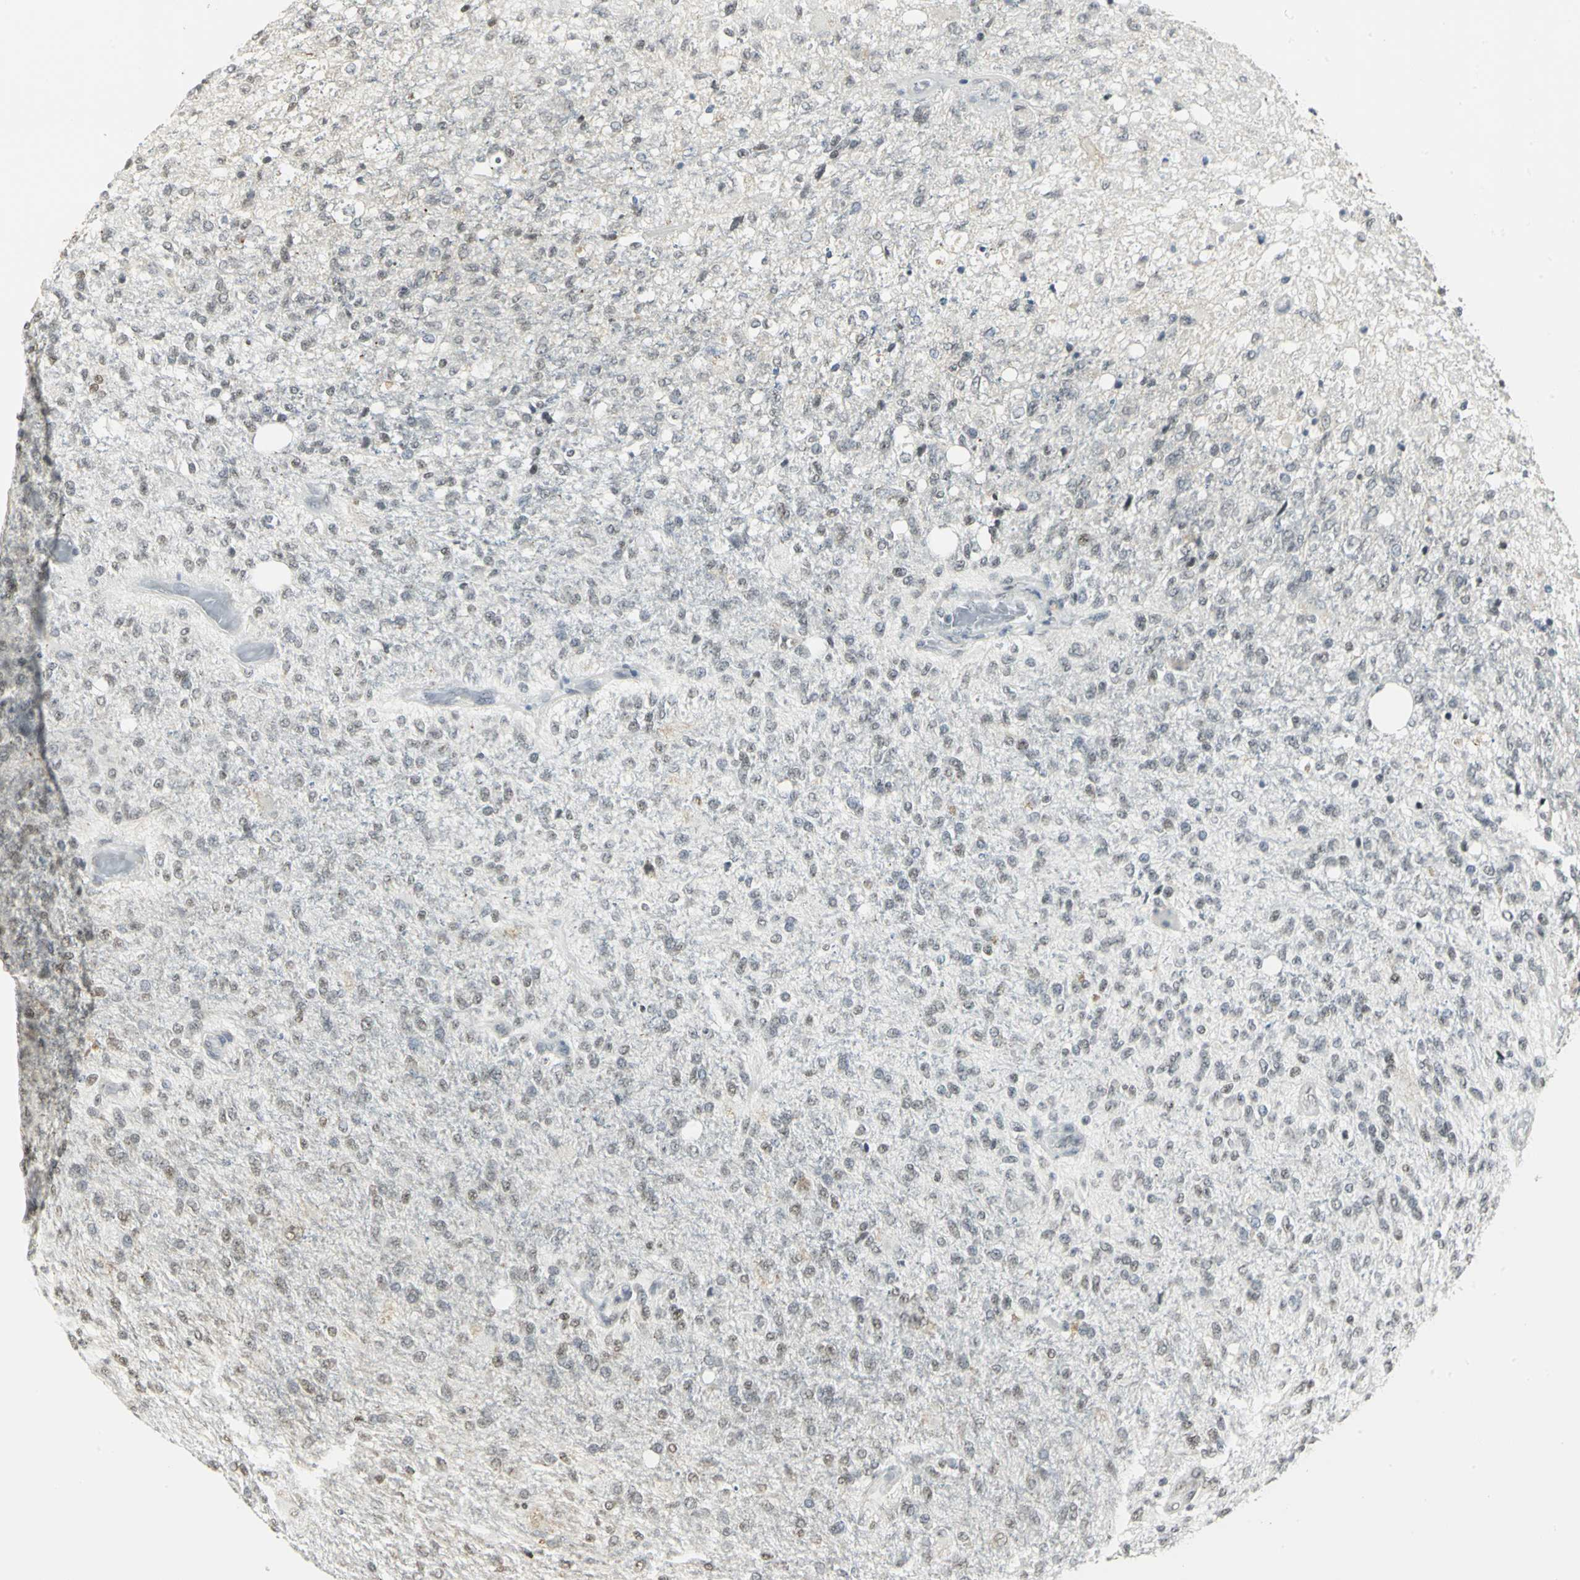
{"staining": {"intensity": "moderate", "quantity": "<25%", "location": "nuclear"}, "tissue": "glioma", "cell_type": "Tumor cells", "image_type": "cancer", "snomed": [{"axis": "morphology", "description": "Normal tissue, NOS"}, {"axis": "morphology", "description": "Glioma, malignant, High grade"}, {"axis": "topography", "description": "Cerebral cortex"}], "caption": "DAB (3,3'-diaminobenzidine) immunohistochemical staining of human malignant high-grade glioma exhibits moderate nuclear protein expression in approximately <25% of tumor cells. The protein is shown in brown color, while the nuclei are stained blue.", "gene": "CBX3", "patient": {"sex": "male", "age": 77}}